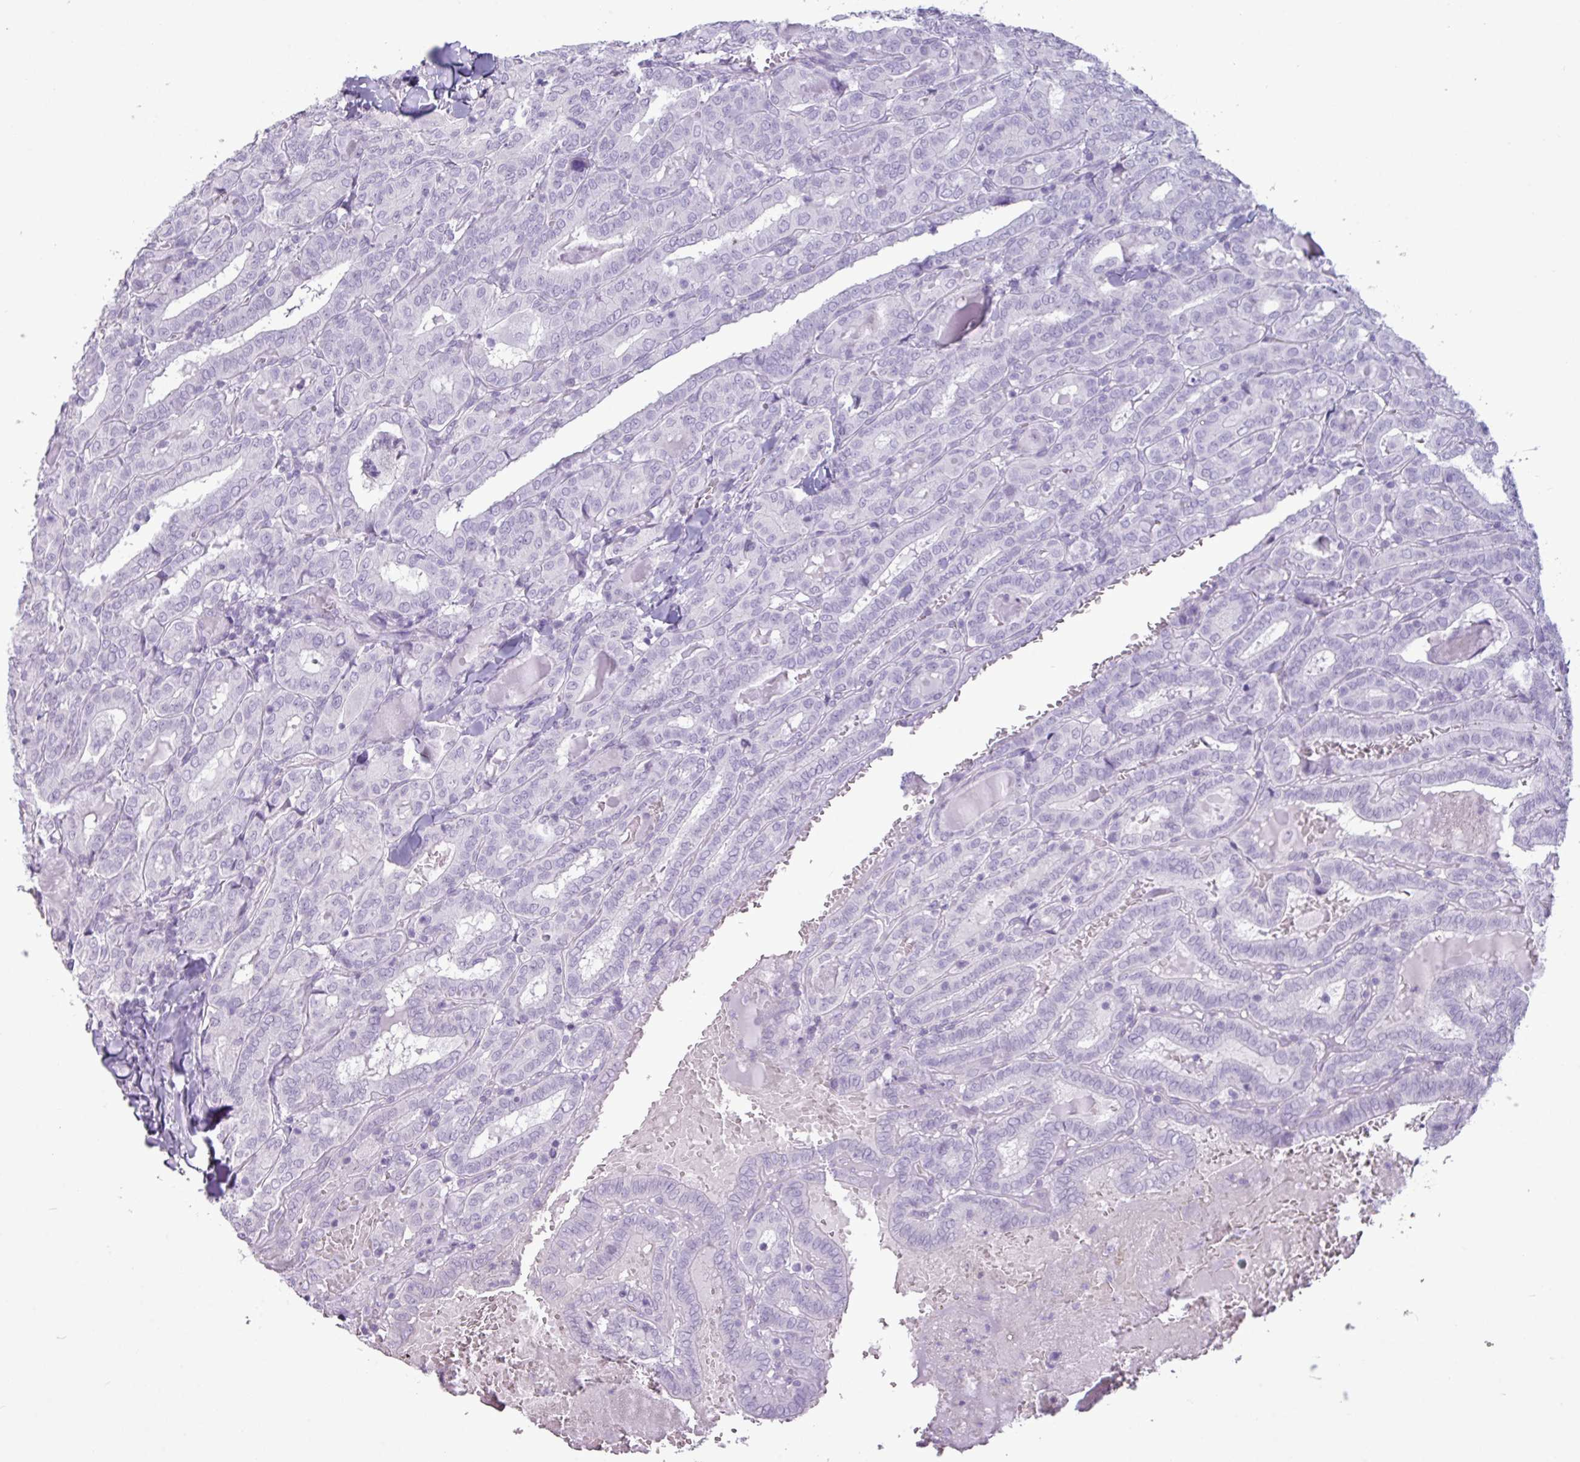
{"staining": {"intensity": "negative", "quantity": "none", "location": "none"}, "tissue": "thyroid cancer", "cell_type": "Tumor cells", "image_type": "cancer", "snomed": [{"axis": "morphology", "description": "Papillary adenocarcinoma, NOS"}, {"axis": "topography", "description": "Thyroid gland"}], "caption": "High magnification brightfield microscopy of thyroid cancer (papillary adenocarcinoma) stained with DAB (brown) and counterstained with hematoxylin (blue): tumor cells show no significant positivity.", "gene": "AMY2A", "patient": {"sex": "female", "age": 72}}